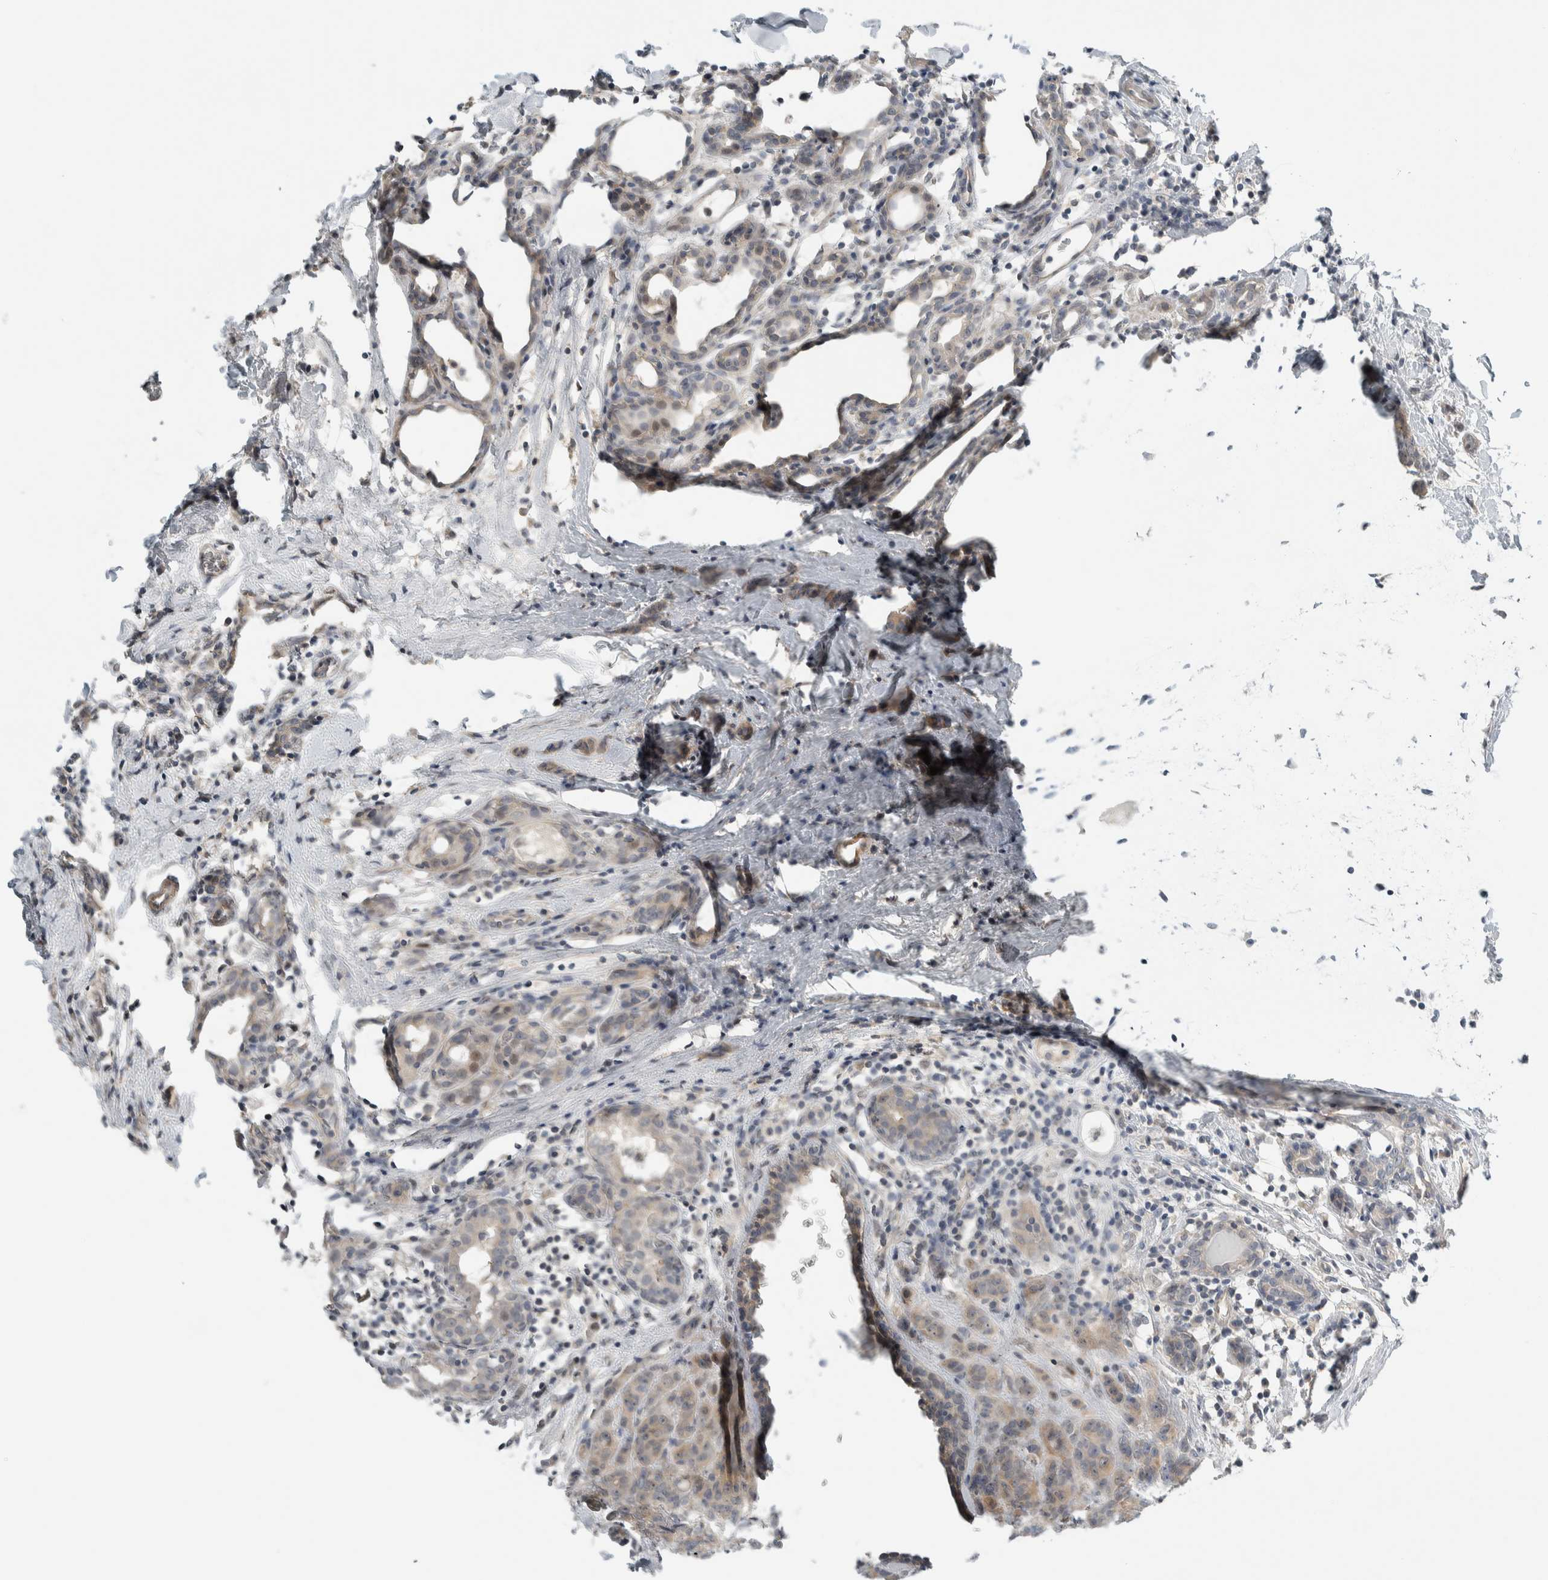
{"staining": {"intensity": "weak", "quantity": "25%-75%", "location": "cytoplasmic/membranous"}, "tissue": "breast cancer", "cell_type": "Tumor cells", "image_type": "cancer", "snomed": [{"axis": "morphology", "description": "Normal tissue, NOS"}, {"axis": "morphology", "description": "Duct carcinoma"}, {"axis": "topography", "description": "Breast"}], "caption": "Brown immunohistochemical staining in breast cancer (intraductal carcinoma) exhibits weak cytoplasmic/membranous positivity in approximately 25%-75% of tumor cells. Using DAB (brown) and hematoxylin (blue) stains, captured at high magnification using brightfield microscopy.", "gene": "NCR3LG1", "patient": {"sex": "female", "age": 40}}